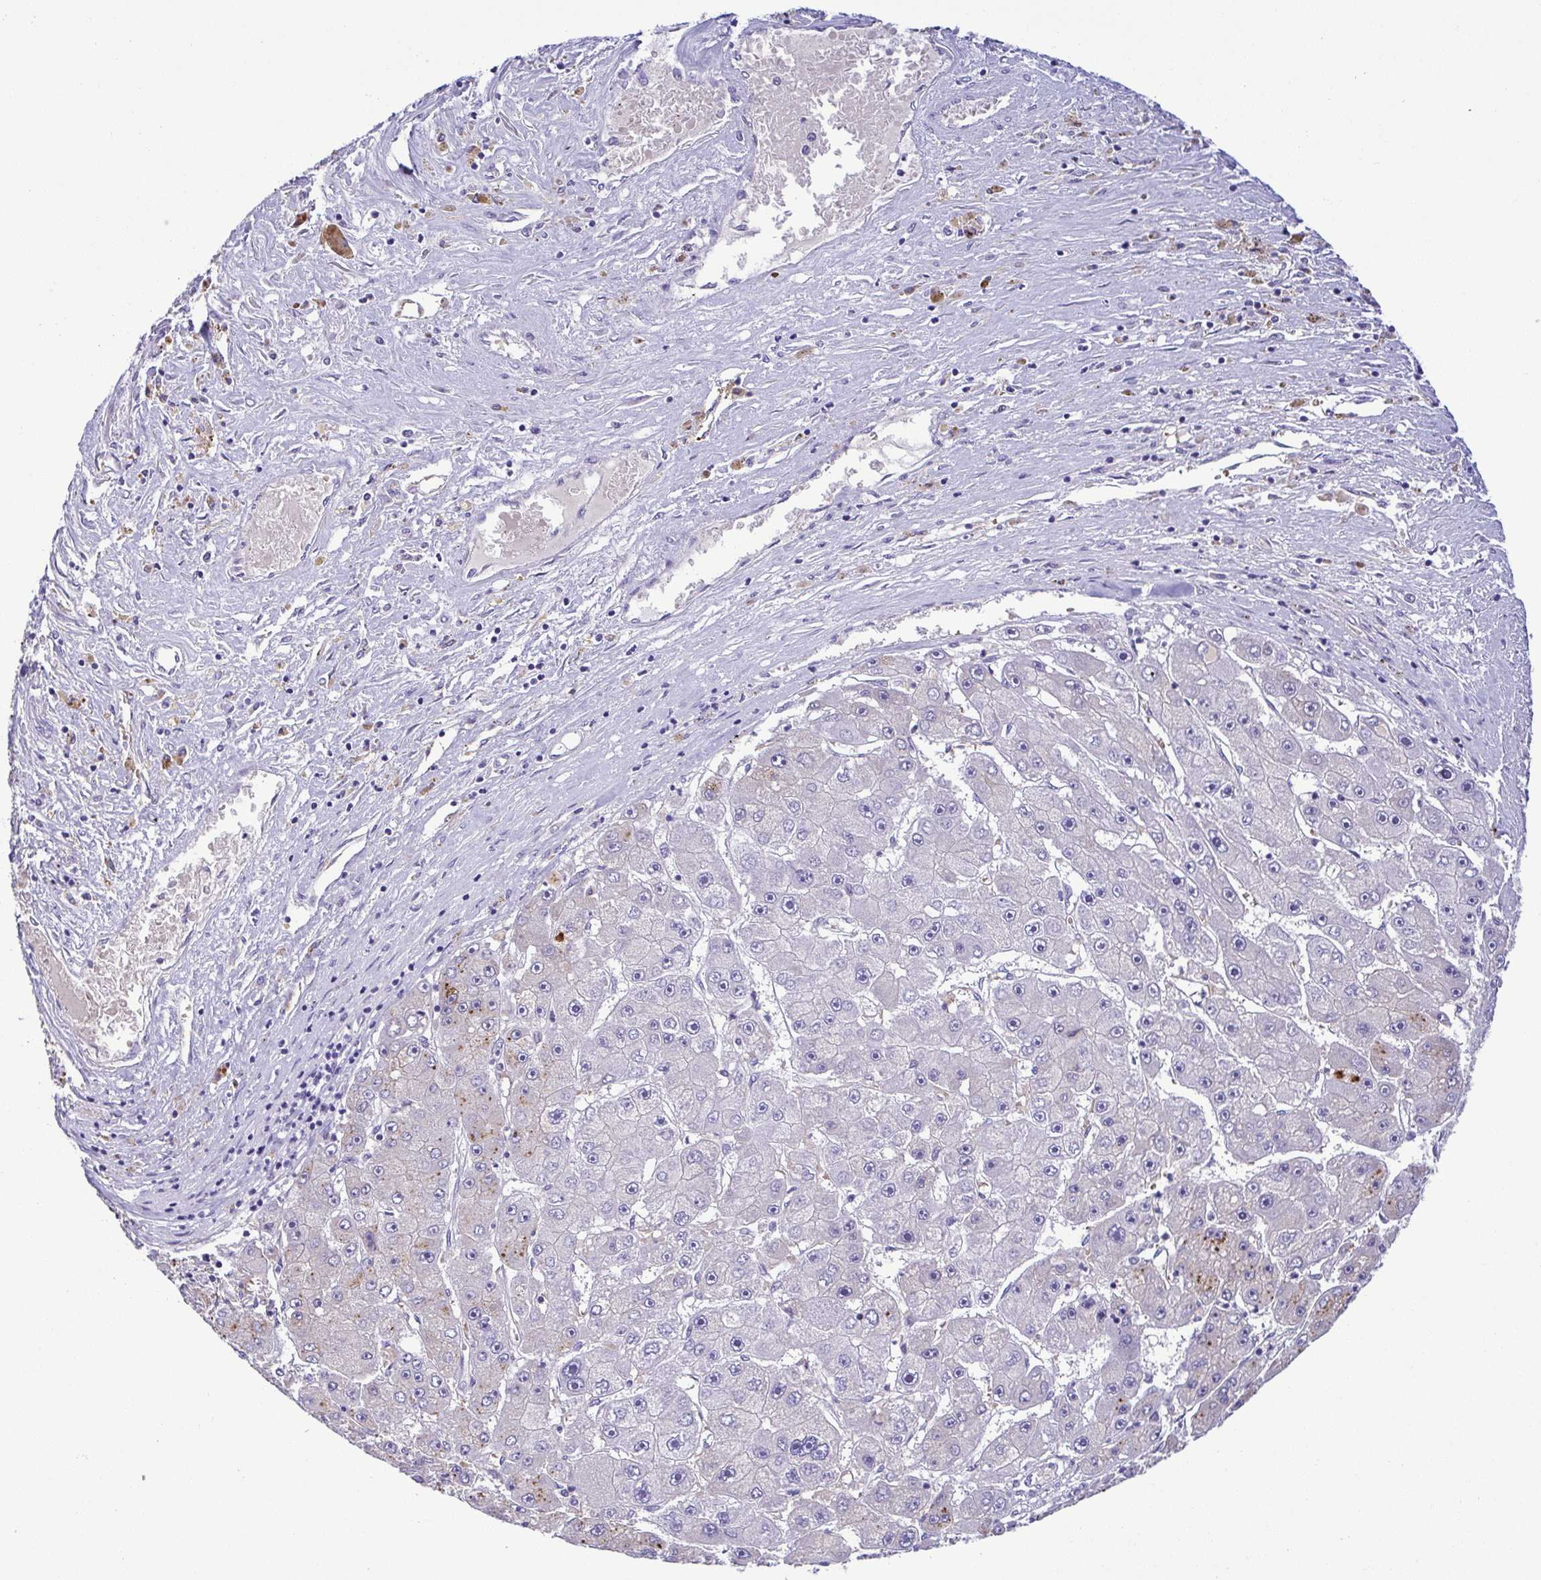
{"staining": {"intensity": "negative", "quantity": "none", "location": "none"}, "tissue": "liver cancer", "cell_type": "Tumor cells", "image_type": "cancer", "snomed": [{"axis": "morphology", "description": "Carcinoma, Hepatocellular, NOS"}, {"axis": "topography", "description": "Liver"}], "caption": "Immunohistochemistry (IHC) micrograph of liver hepatocellular carcinoma stained for a protein (brown), which reveals no staining in tumor cells.", "gene": "TIPIN", "patient": {"sex": "female", "age": 61}}